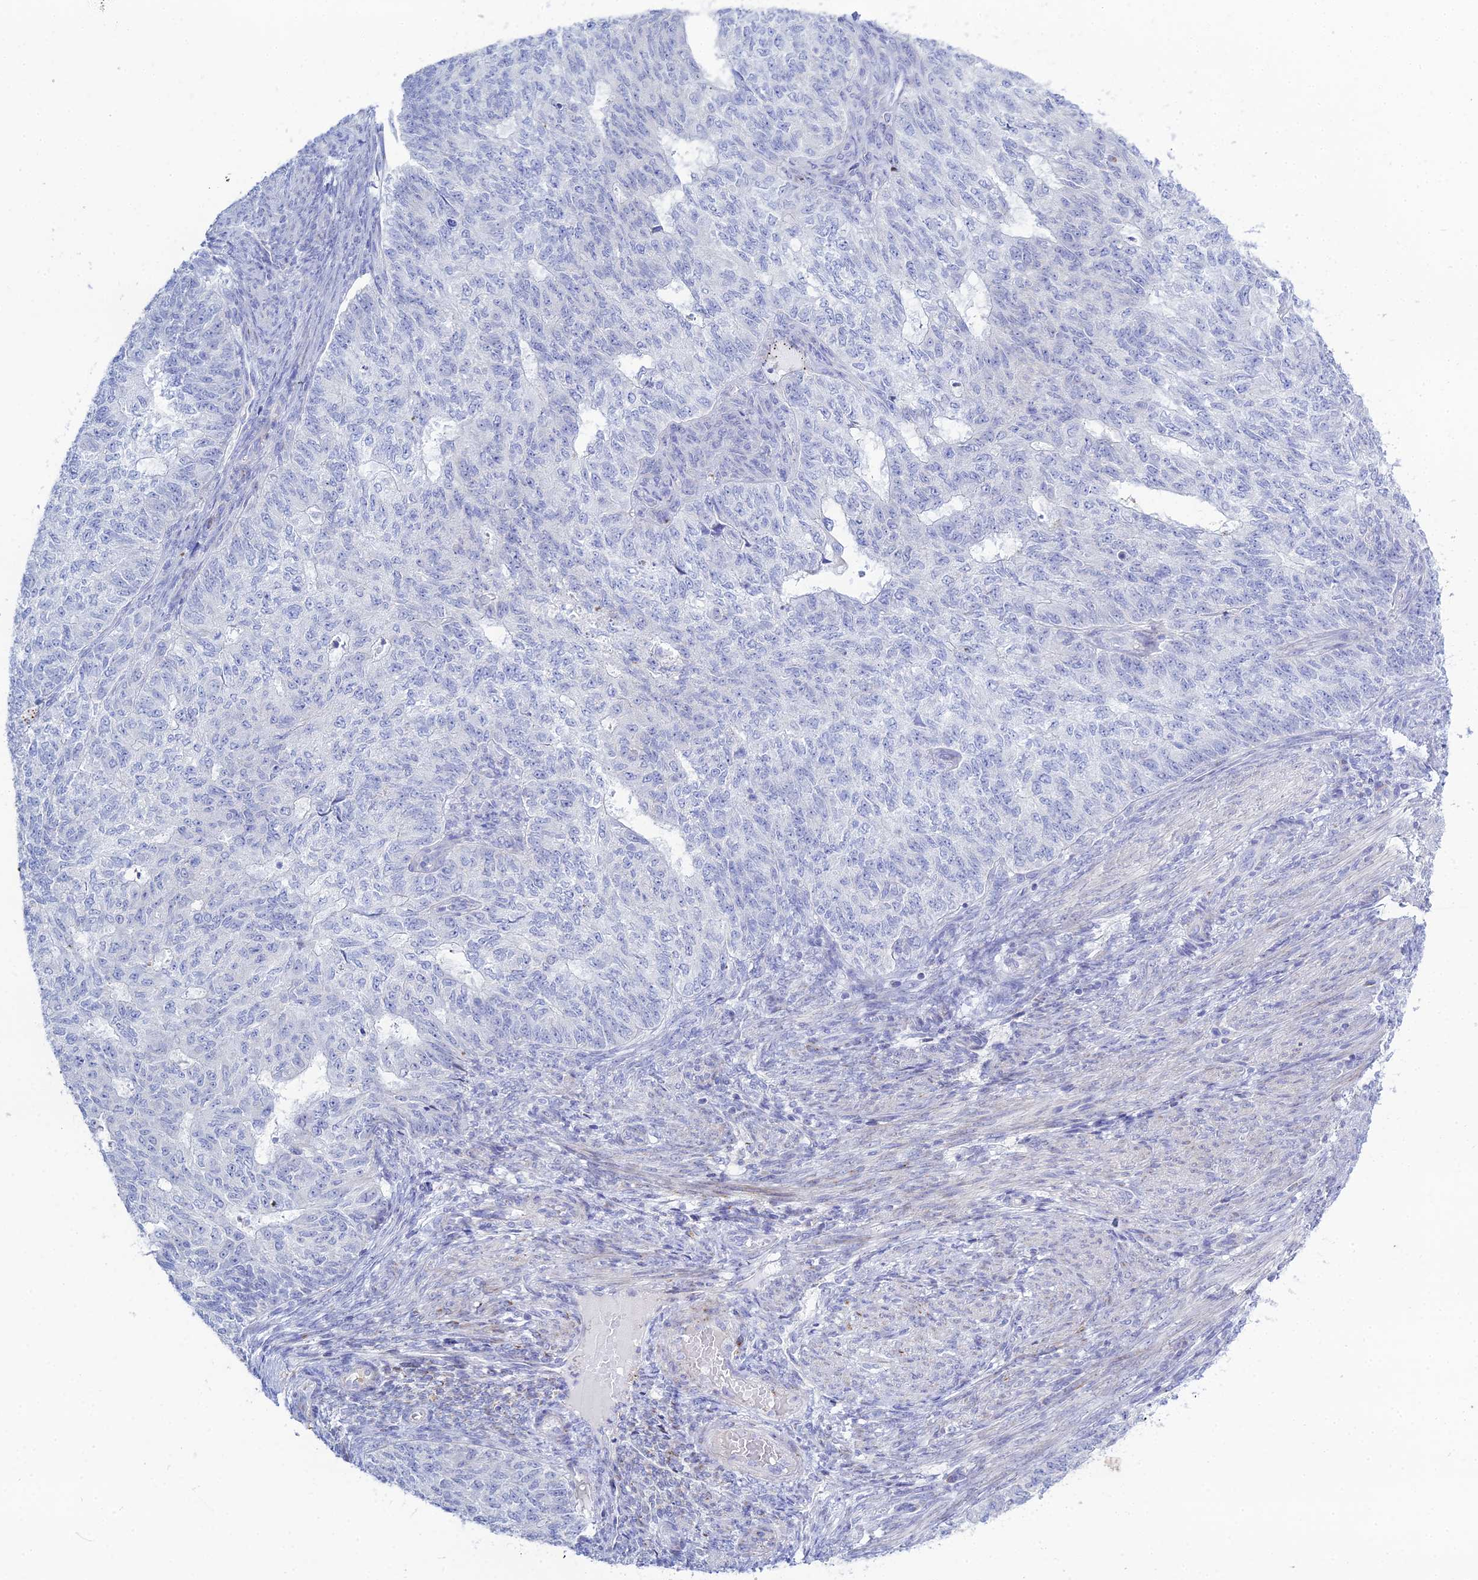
{"staining": {"intensity": "negative", "quantity": "none", "location": "none"}, "tissue": "endometrial cancer", "cell_type": "Tumor cells", "image_type": "cancer", "snomed": [{"axis": "morphology", "description": "Adenocarcinoma, NOS"}, {"axis": "topography", "description": "Endometrium"}], "caption": "Protein analysis of endometrial adenocarcinoma shows no significant expression in tumor cells.", "gene": "DHX34", "patient": {"sex": "female", "age": 32}}